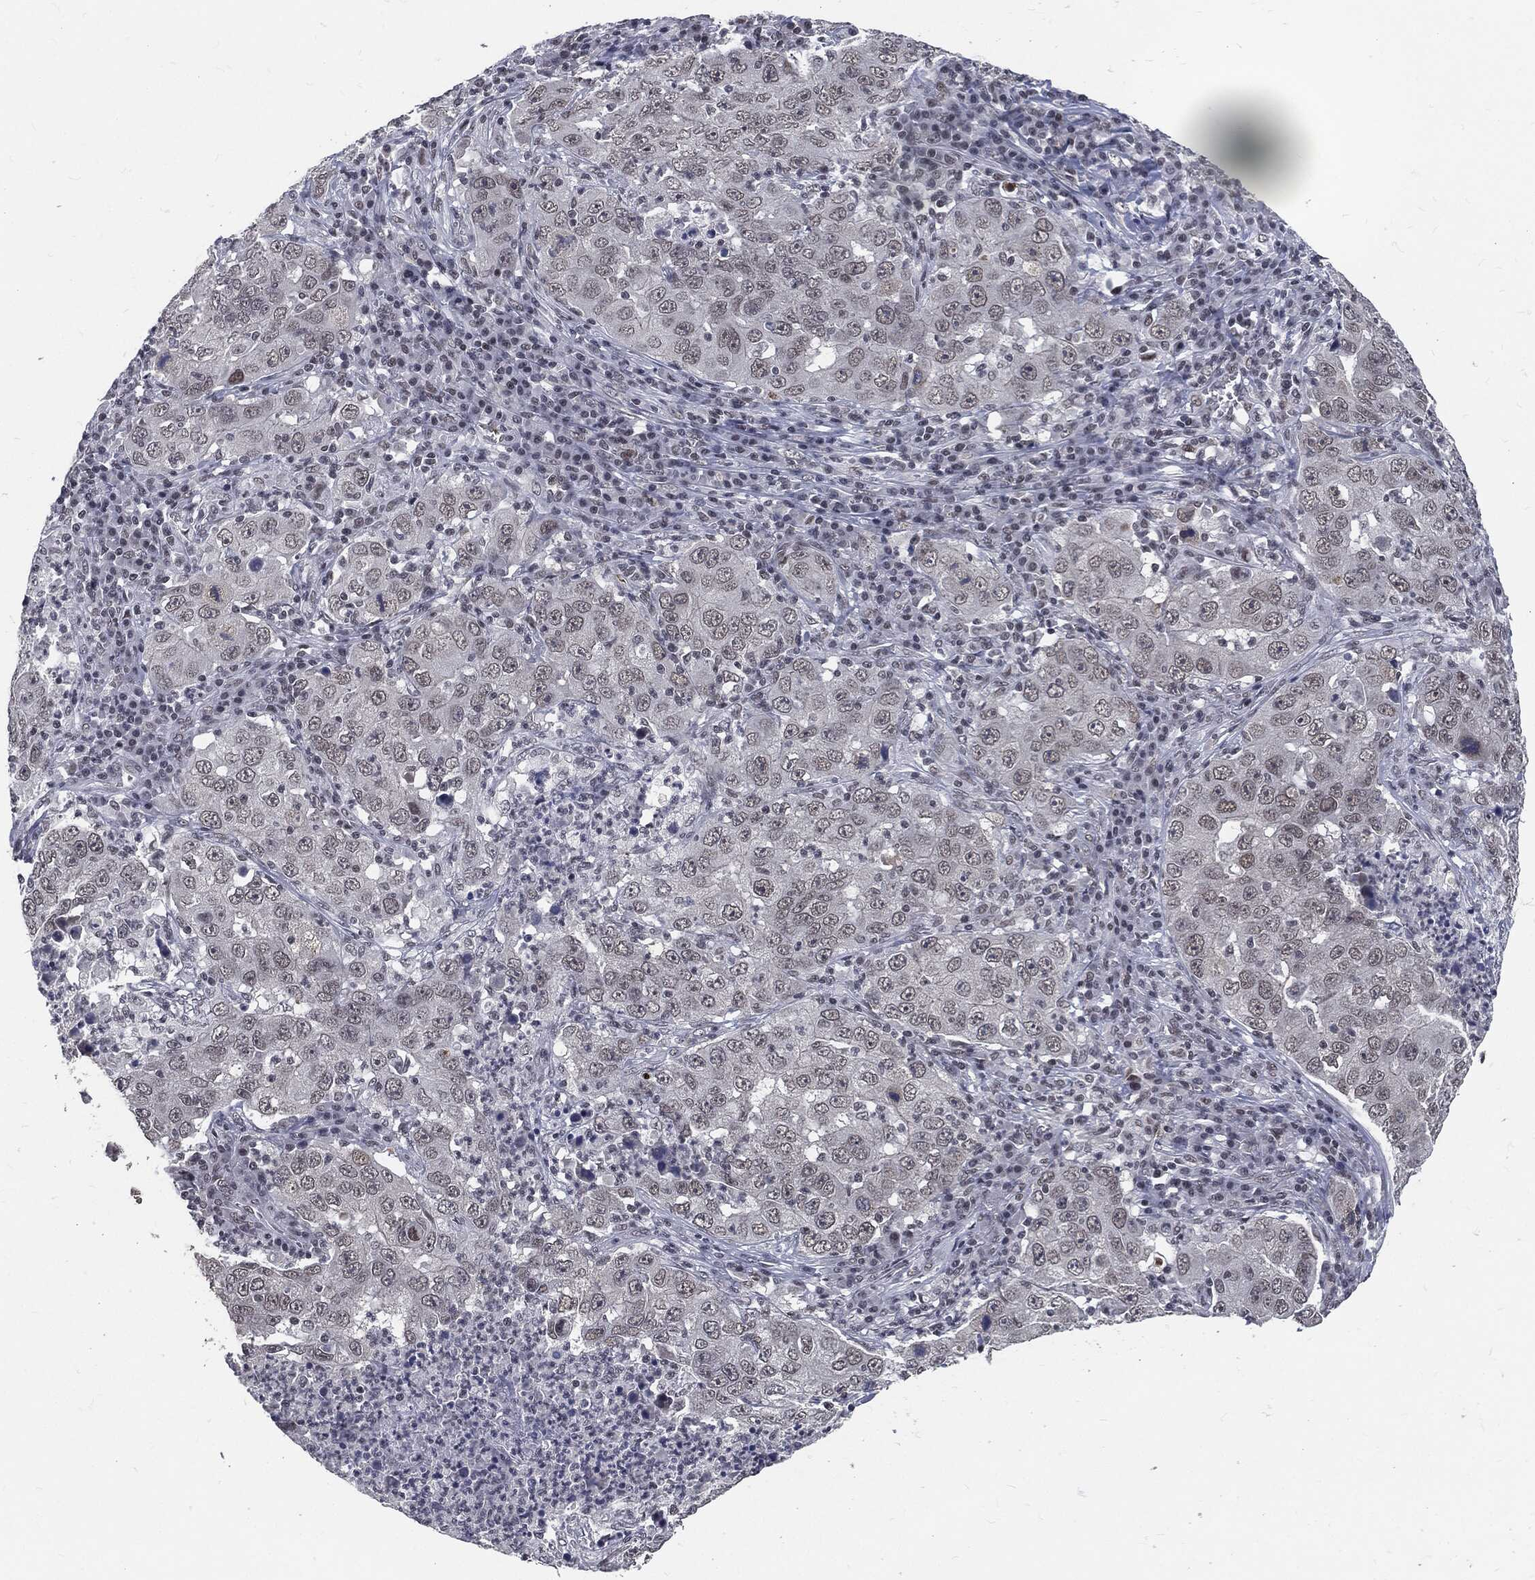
{"staining": {"intensity": "negative", "quantity": "none", "location": "none"}, "tissue": "lung cancer", "cell_type": "Tumor cells", "image_type": "cancer", "snomed": [{"axis": "morphology", "description": "Adenocarcinoma, NOS"}, {"axis": "topography", "description": "Lung"}], "caption": "Human adenocarcinoma (lung) stained for a protein using immunohistochemistry (IHC) demonstrates no positivity in tumor cells.", "gene": "ANXA1", "patient": {"sex": "male", "age": 73}}